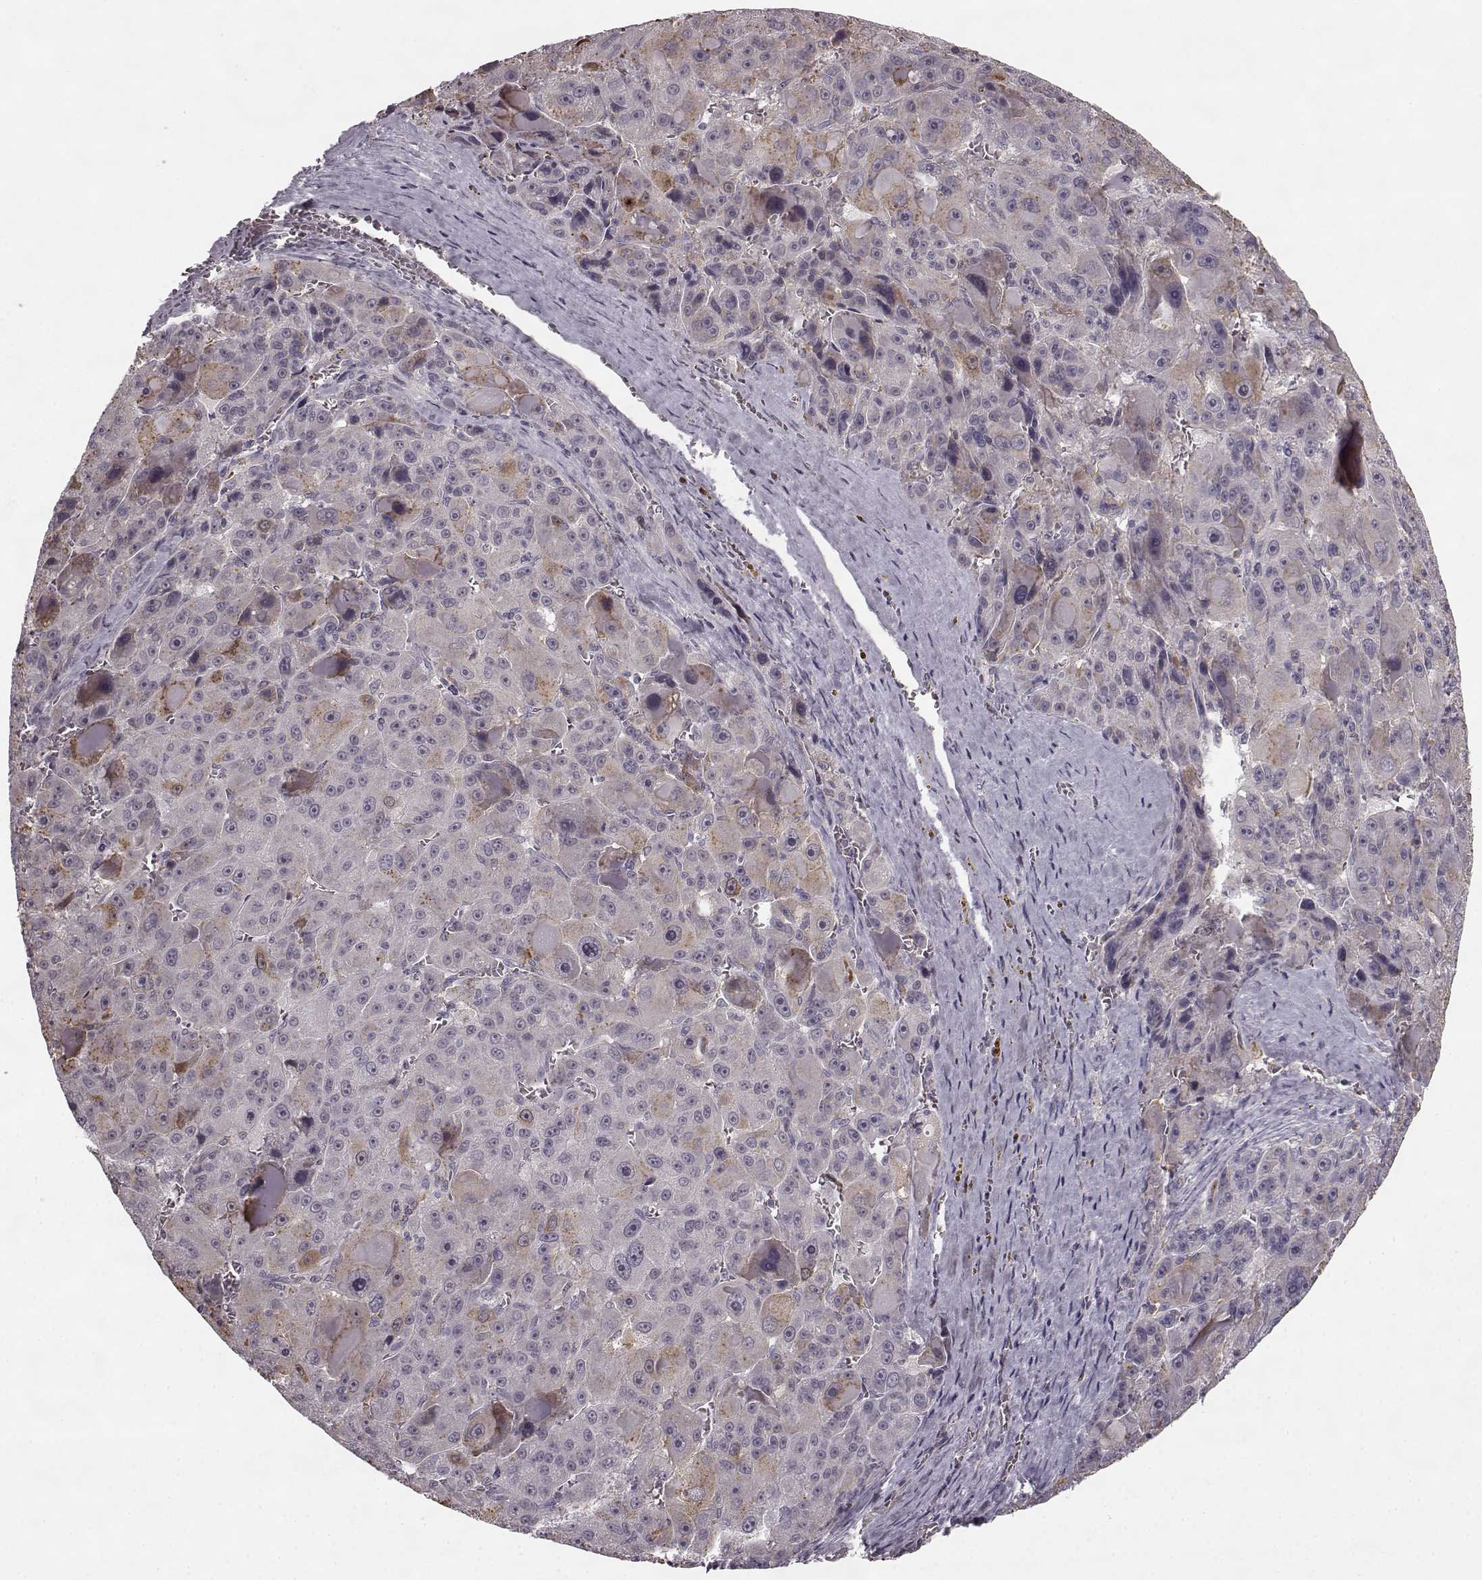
{"staining": {"intensity": "weak", "quantity": "25%-75%", "location": "cytoplasmic/membranous"}, "tissue": "liver cancer", "cell_type": "Tumor cells", "image_type": "cancer", "snomed": [{"axis": "morphology", "description": "Carcinoma, Hepatocellular, NOS"}, {"axis": "topography", "description": "Liver"}], "caption": "Immunohistochemistry of liver cancer (hepatocellular carcinoma) exhibits low levels of weak cytoplasmic/membranous expression in approximately 25%-75% of tumor cells.", "gene": "HMMR", "patient": {"sex": "male", "age": 76}}